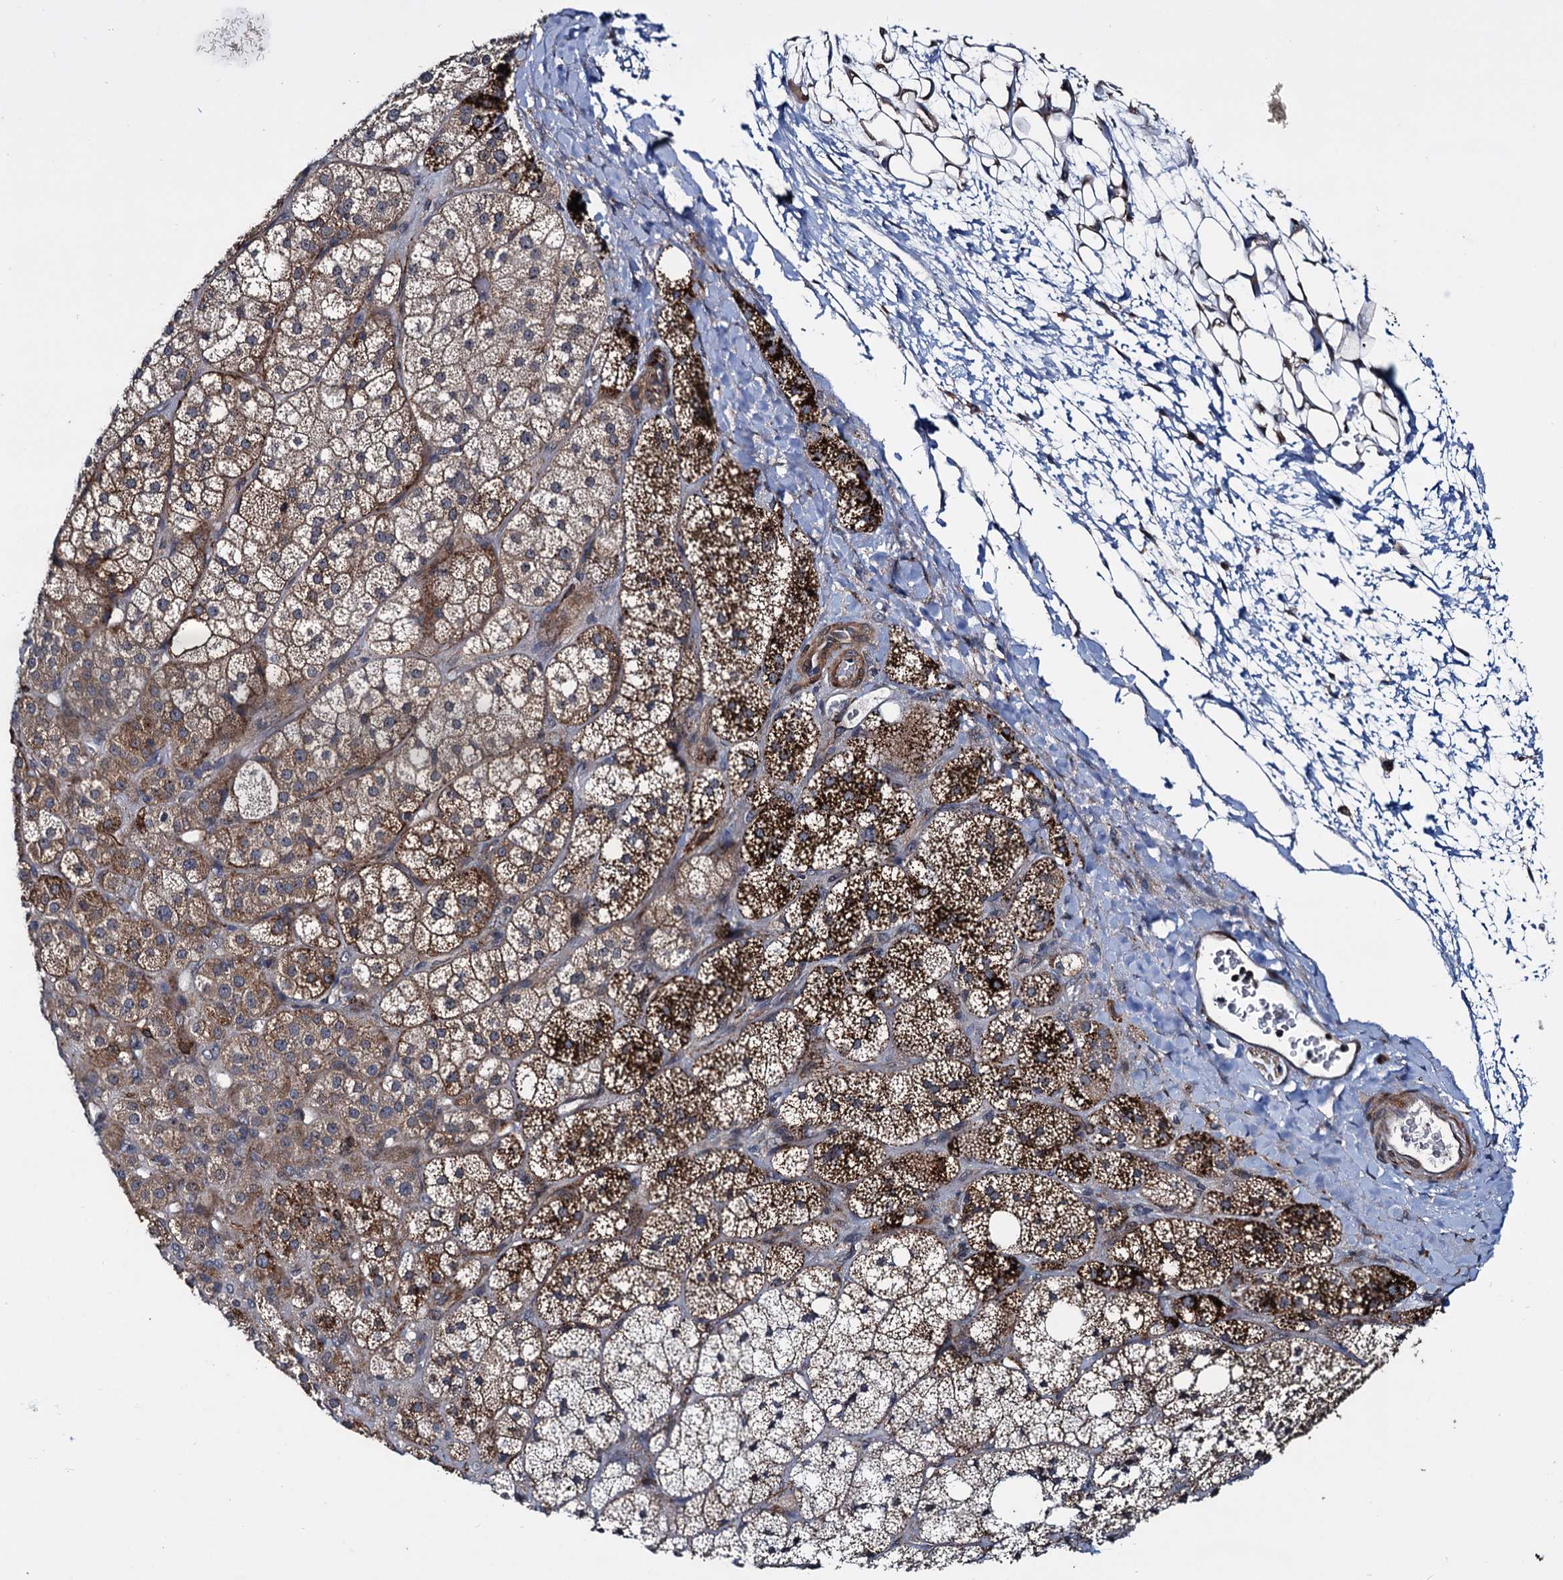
{"staining": {"intensity": "strong", "quantity": "25%-75%", "location": "cytoplasmic/membranous"}, "tissue": "adrenal gland", "cell_type": "Glandular cells", "image_type": "normal", "snomed": [{"axis": "morphology", "description": "Normal tissue, NOS"}, {"axis": "topography", "description": "Adrenal gland"}], "caption": "DAB (3,3'-diaminobenzidine) immunohistochemical staining of unremarkable adrenal gland shows strong cytoplasmic/membranous protein staining in approximately 25%-75% of glandular cells.", "gene": "ARHGAP42", "patient": {"sex": "male", "age": 61}}